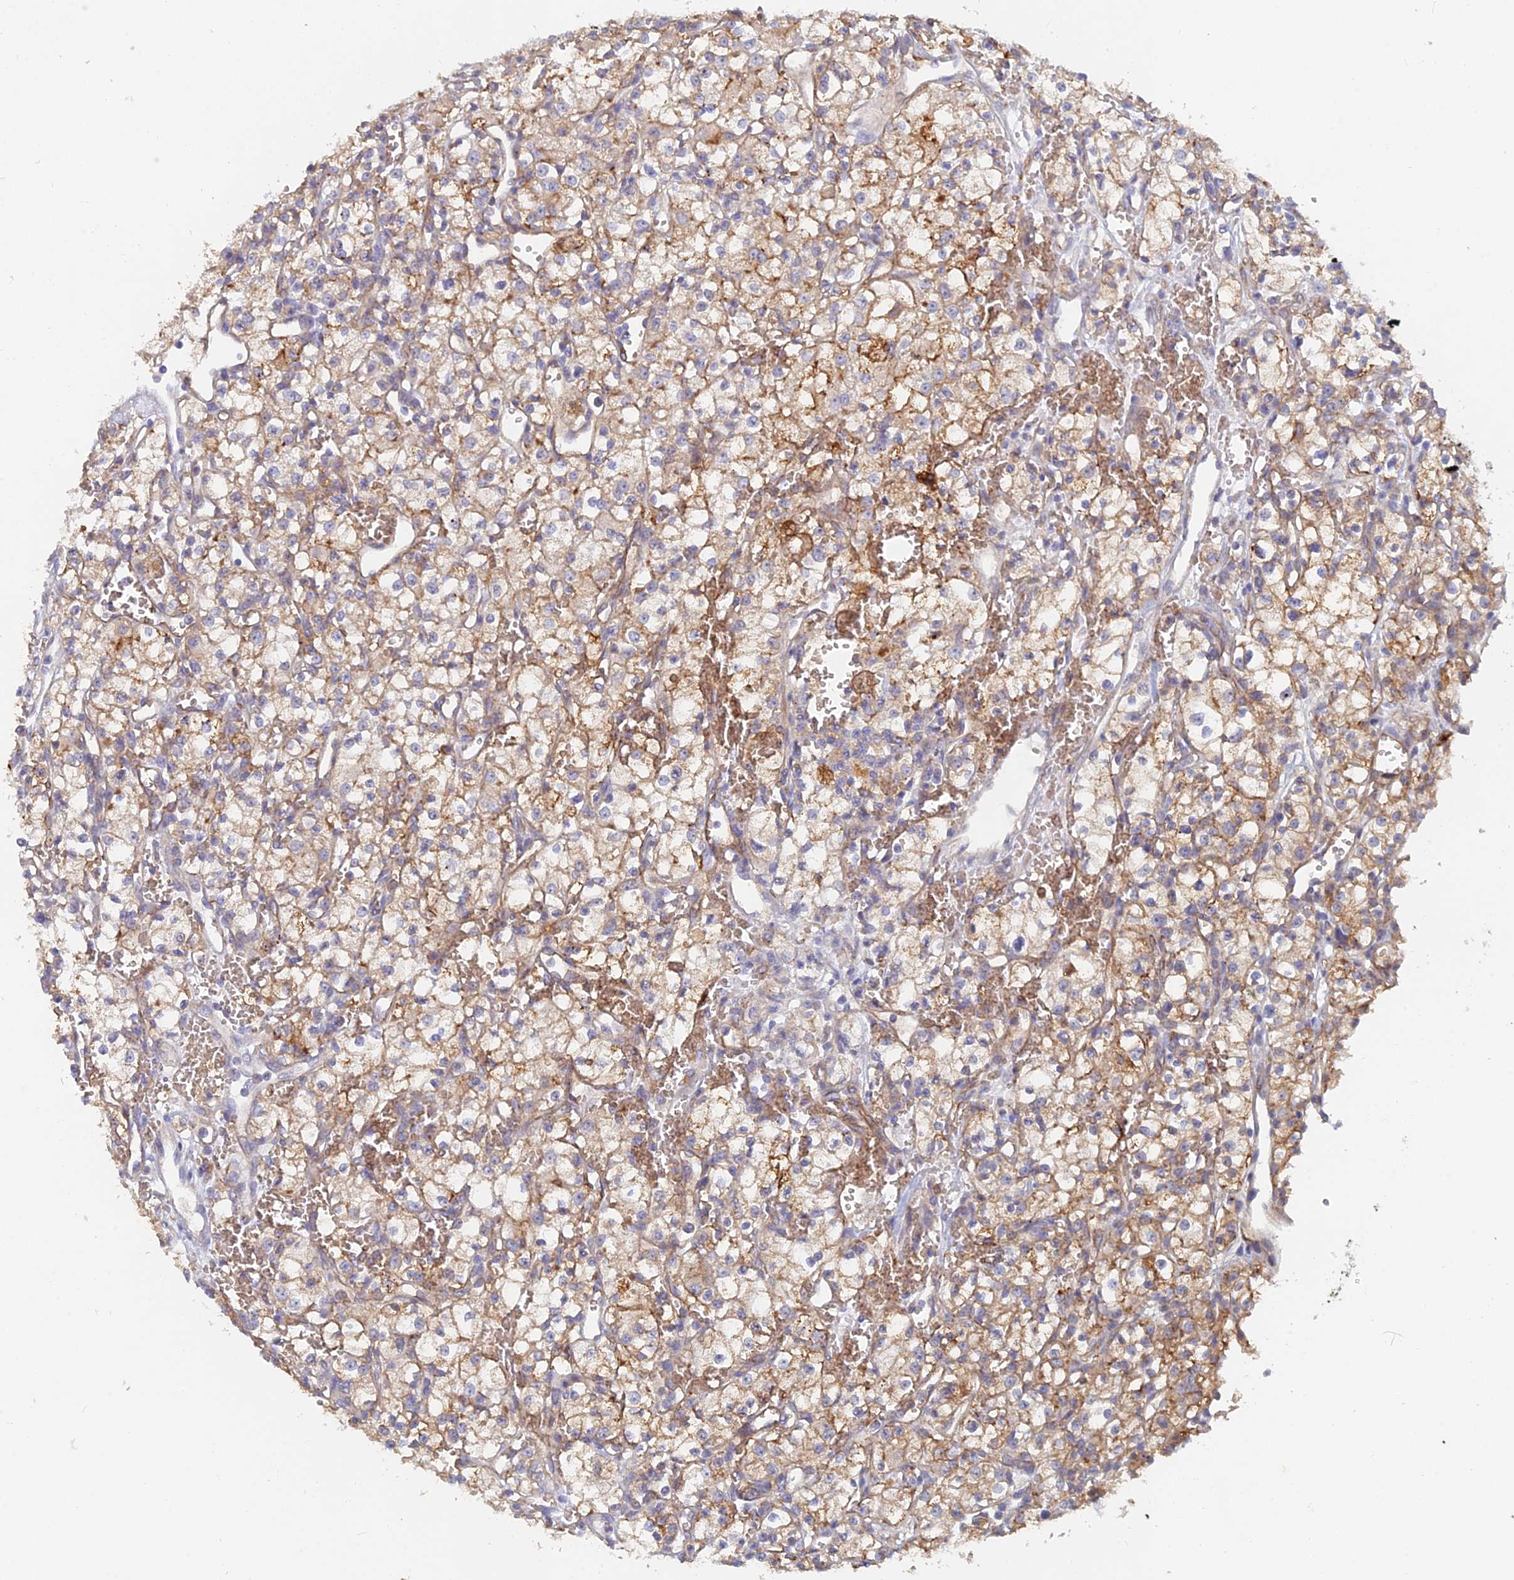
{"staining": {"intensity": "weak", "quantity": ">75%", "location": "cytoplasmic/membranous"}, "tissue": "renal cancer", "cell_type": "Tumor cells", "image_type": "cancer", "snomed": [{"axis": "morphology", "description": "Adenocarcinoma, NOS"}, {"axis": "topography", "description": "Kidney"}], "caption": "Immunohistochemistry of human renal adenocarcinoma reveals low levels of weak cytoplasmic/membranous staining in approximately >75% of tumor cells. The protein of interest is shown in brown color, while the nuclei are stained blue.", "gene": "ARRDC1", "patient": {"sex": "male", "age": 59}}